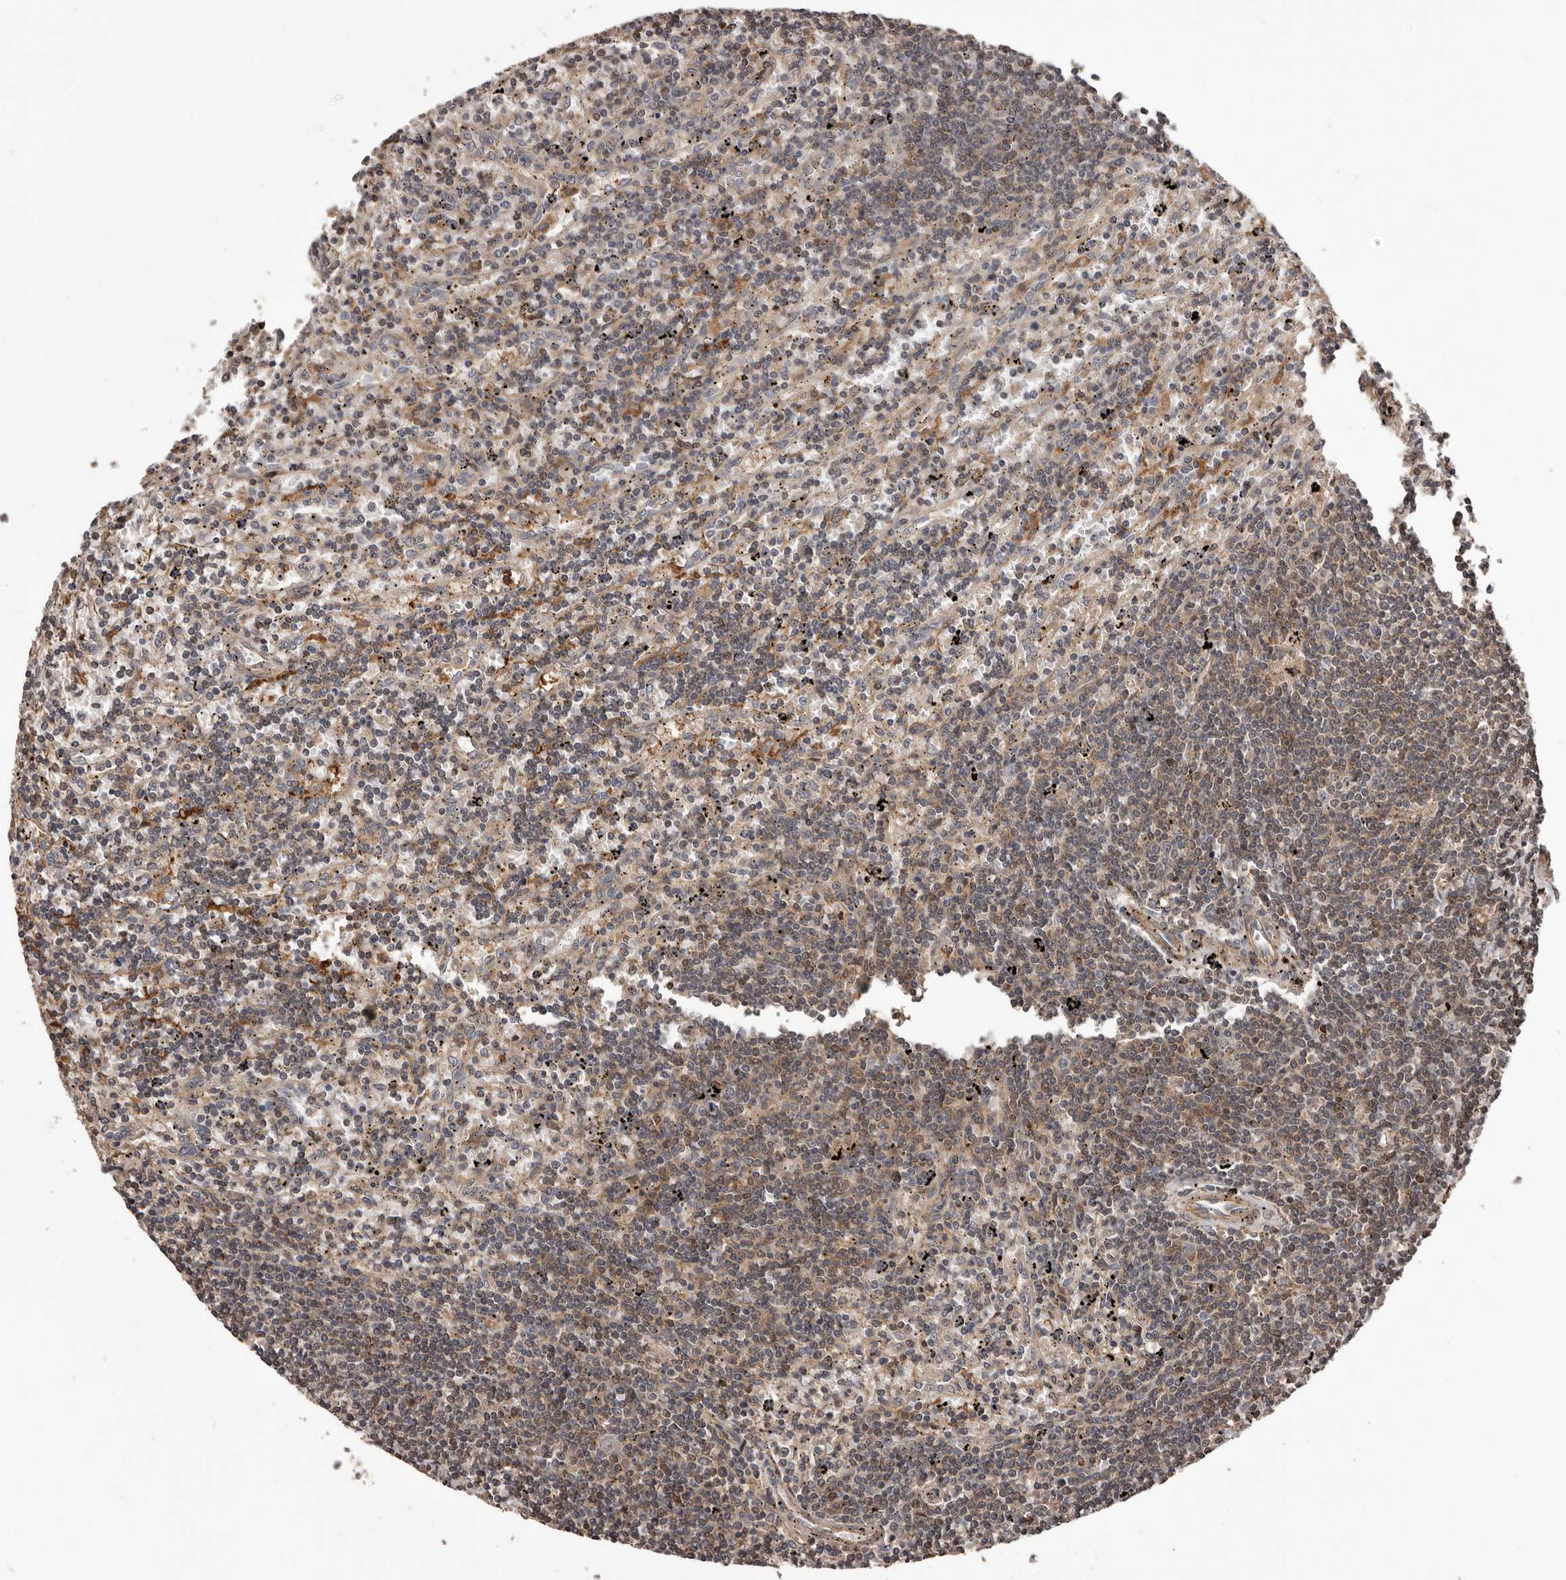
{"staining": {"intensity": "weak", "quantity": "25%-75%", "location": "cytoplasmic/membranous"}, "tissue": "lymphoma", "cell_type": "Tumor cells", "image_type": "cancer", "snomed": [{"axis": "morphology", "description": "Malignant lymphoma, non-Hodgkin's type, Low grade"}, {"axis": "topography", "description": "Spleen"}], "caption": "This micrograph displays lymphoma stained with immunohistochemistry (IHC) to label a protein in brown. The cytoplasmic/membranous of tumor cells show weak positivity for the protein. Nuclei are counter-stained blue.", "gene": "ADAMTS2", "patient": {"sex": "male", "age": 76}}